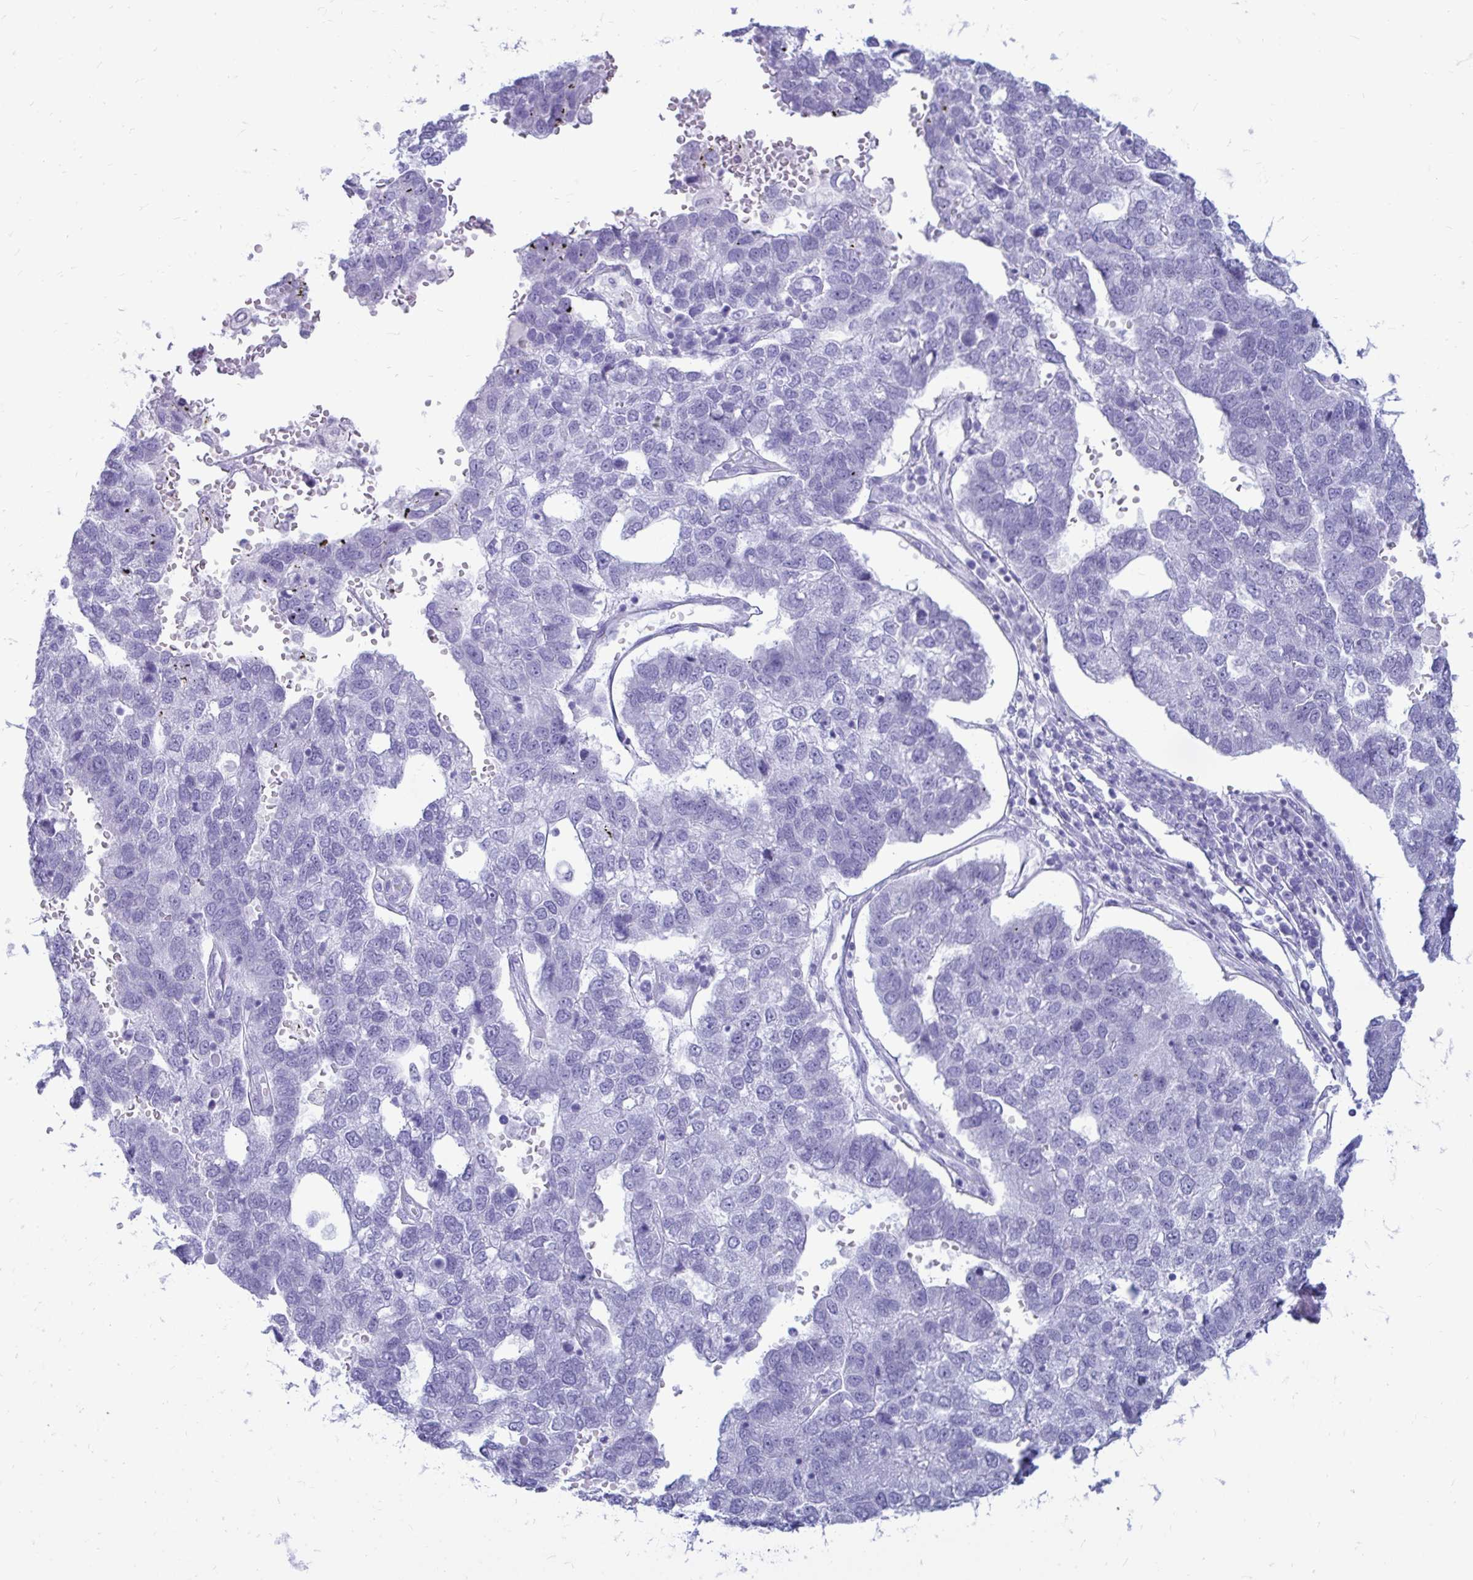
{"staining": {"intensity": "negative", "quantity": "none", "location": "none"}, "tissue": "pancreatic cancer", "cell_type": "Tumor cells", "image_type": "cancer", "snomed": [{"axis": "morphology", "description": "Adenocarcinoma, NOS"}, {"axis": "topography", "description": "Pancreas"}], "caption": "Immunohistochemistry photomicrograph of human adenocarcinoma (pancreatic) stained for a protein (brown), which demonstrates no expression in tumor cells.", "gene": "OR10R2", "patient": {"sex": "female", "age": 61}}